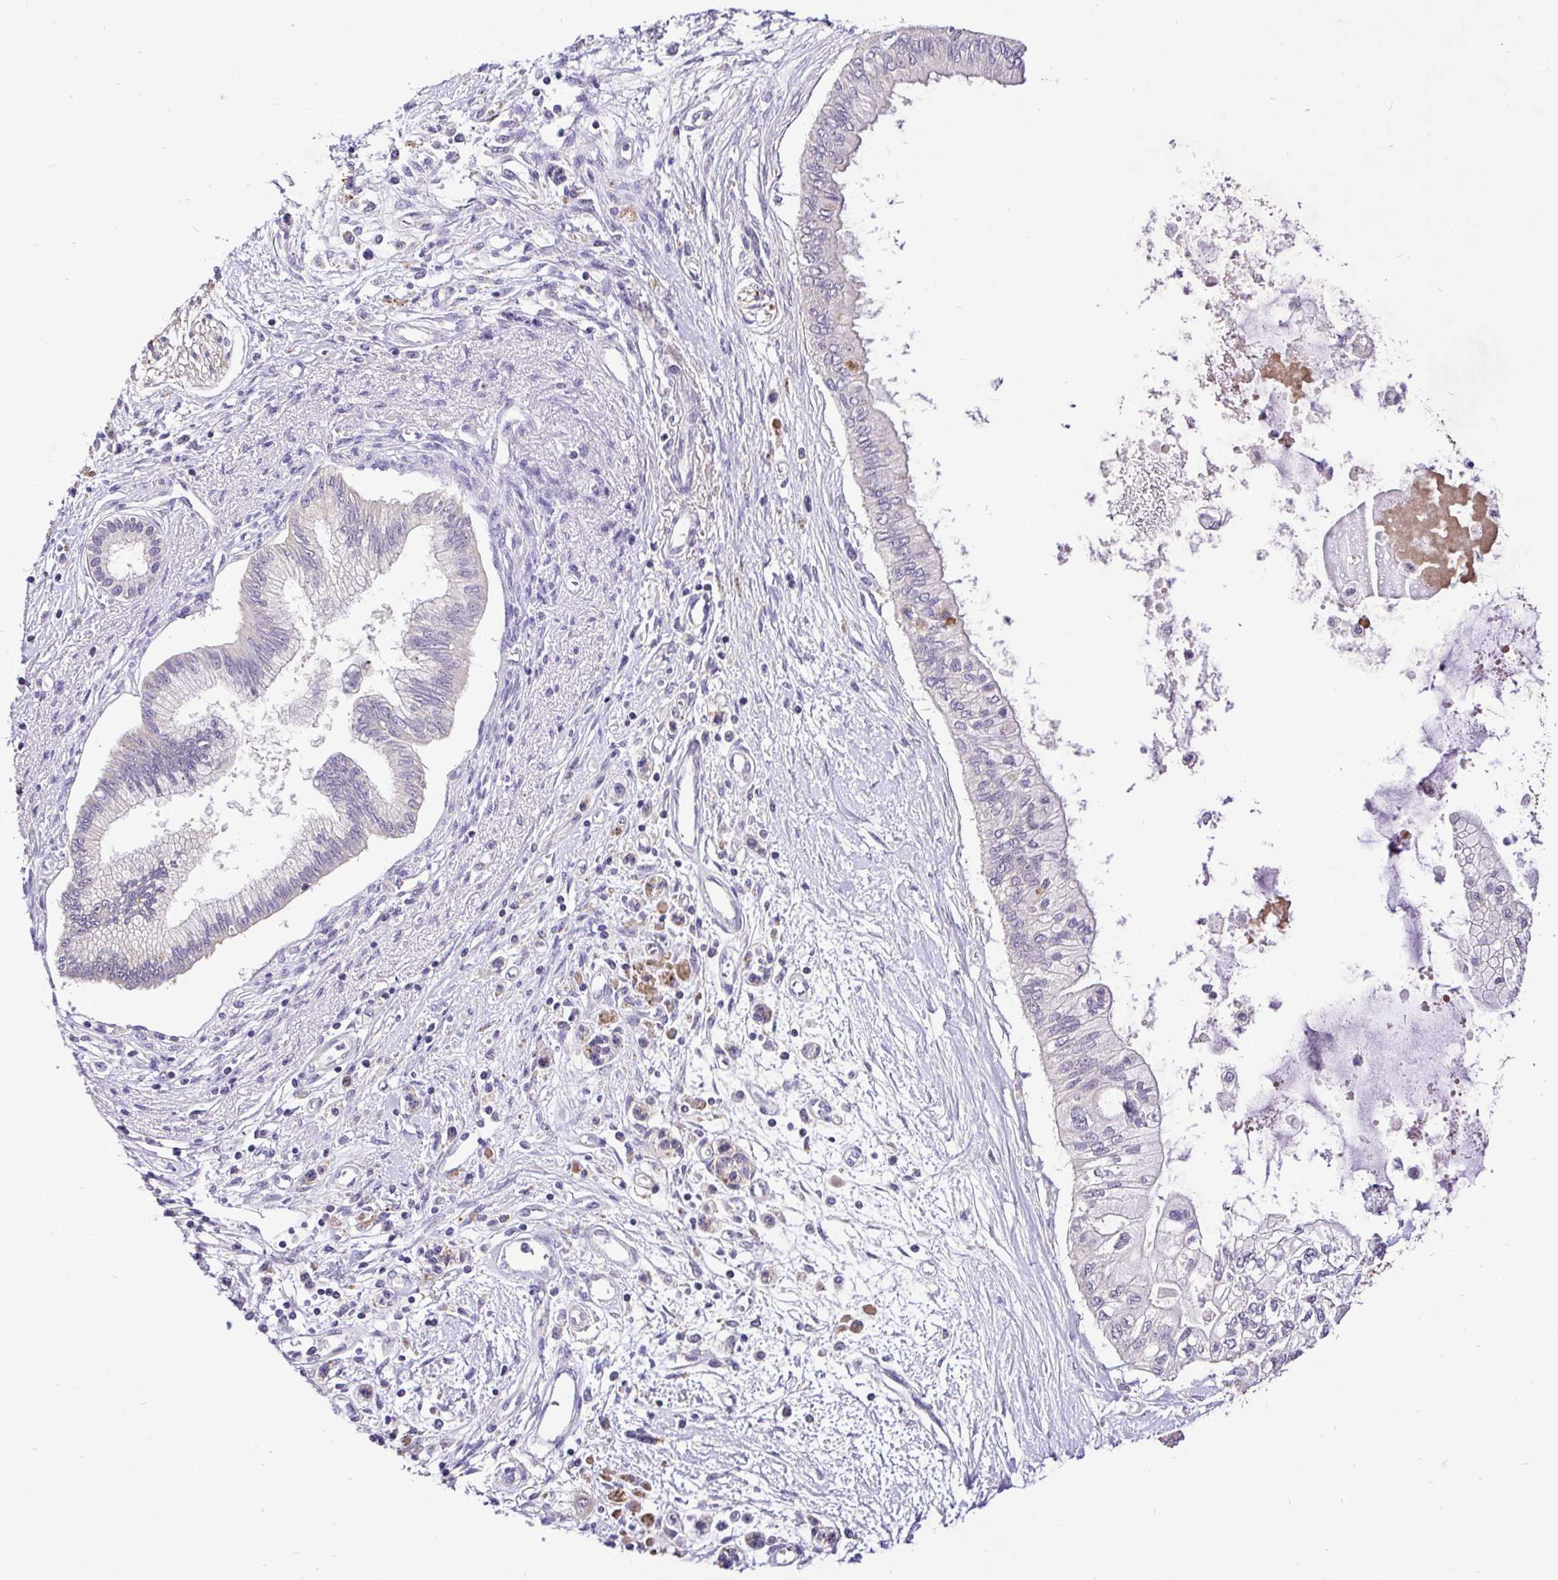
{"staining": {"intensity": "negative", "quantity": "none", "location": "none"}, "tissue": "pancreatic cancer", "cell_type": "Tumor cells", "image_type": "cancer", "snomed": [{"axis": "morphology", "description": "Adenocarcinoma, NOS"}, {"axis": "topography", "description": "Pancreas"}], "caption": "The histopathology image displays no staining of tumor cells in pancreatic cancer (adenocarcinoma).", "gene": "UBE2M", "patient": {"sex": "female", "age": 77}}